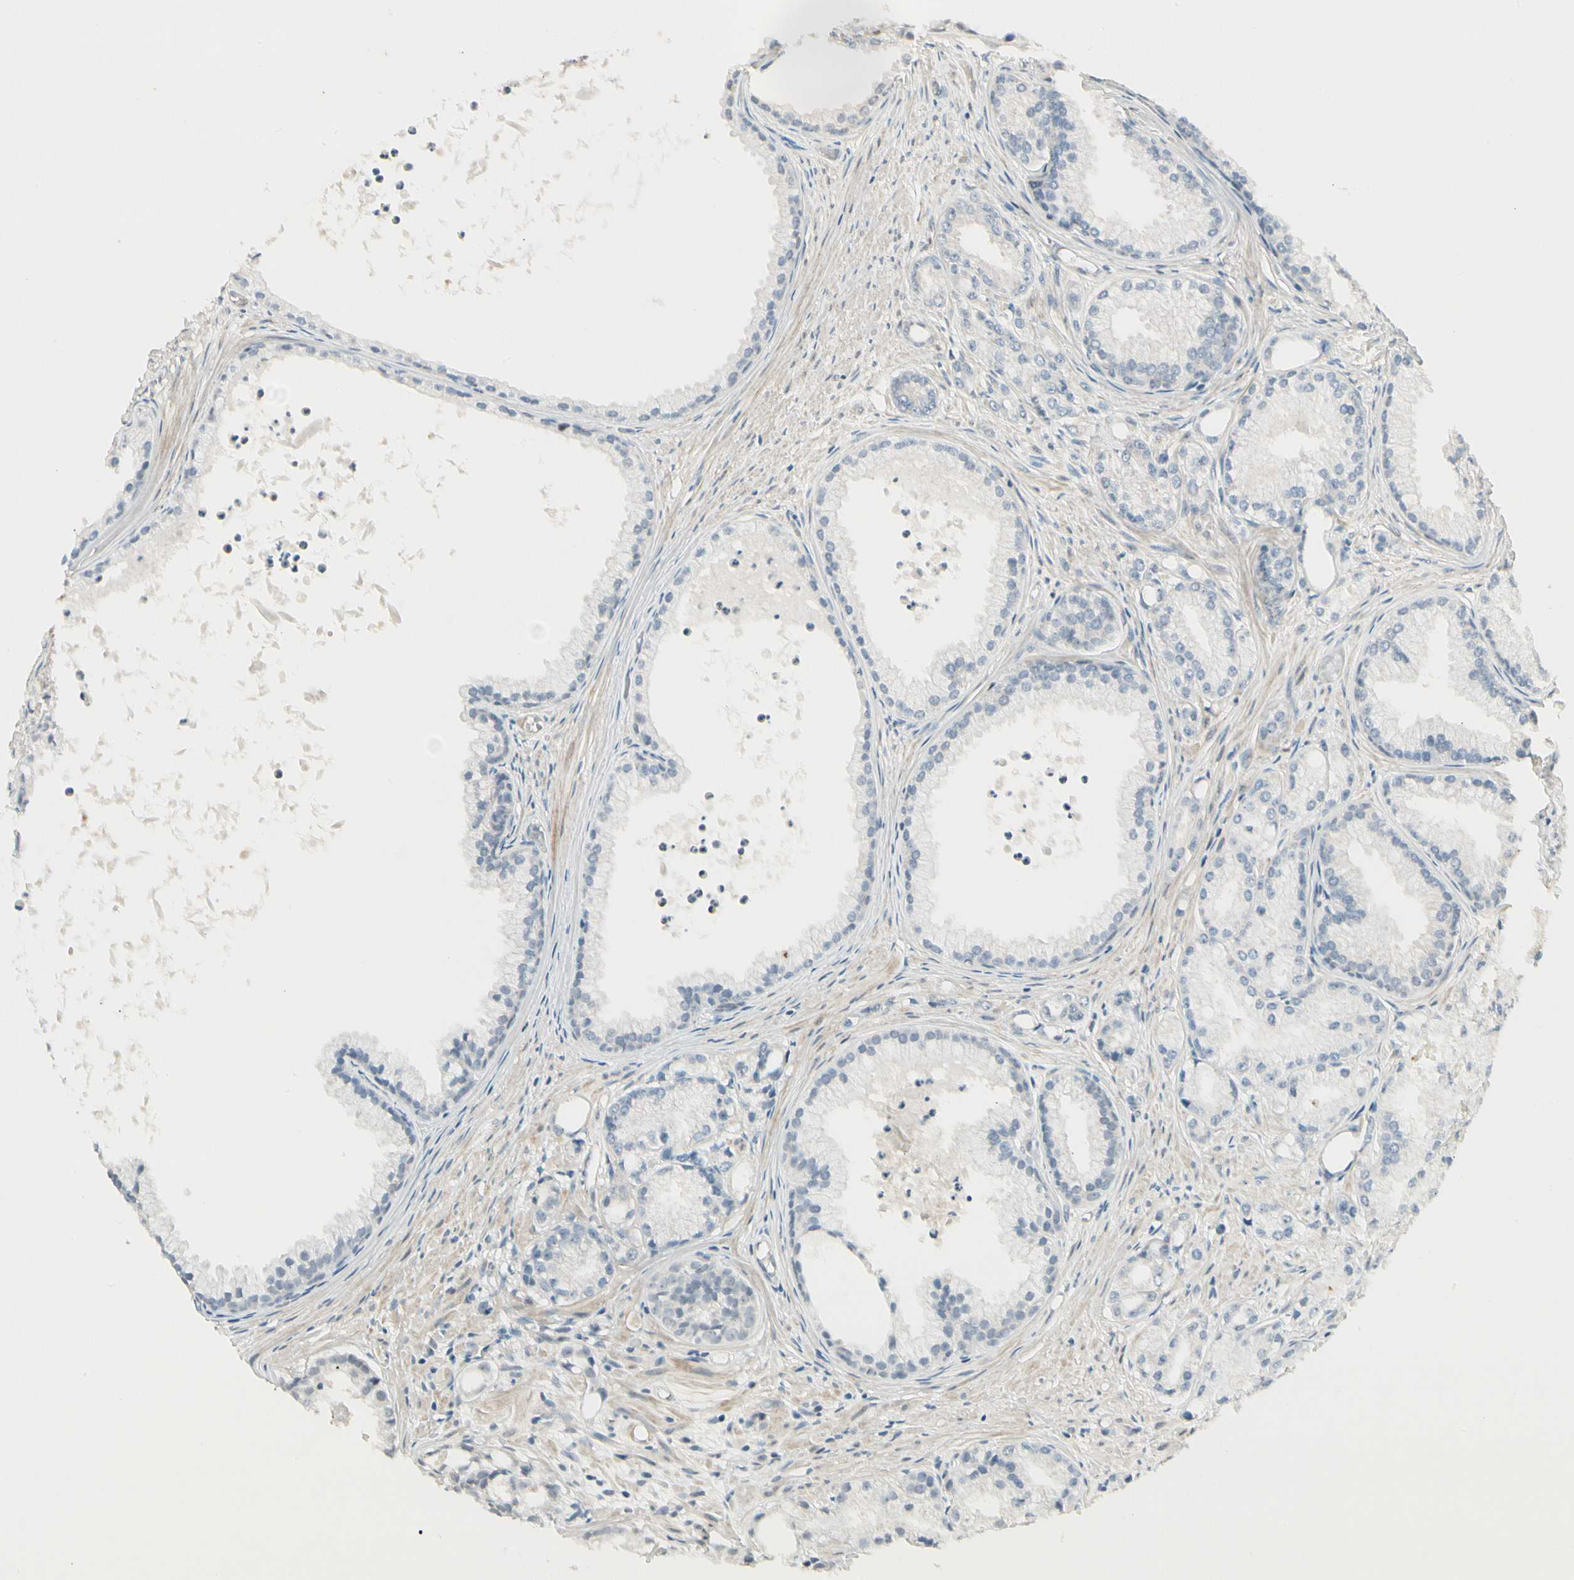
{"staining": {"intensity": "negative", "quantity": "none", "location": "none"}, "tissue": "prostate cancer", "cell_type": "Tumor cells", "image_type": "cancer", "snomed": [{"axis": "morphology", "description": "Adenocarcinoma, Low grade"}, {"axis": "topography", "description": "Prostate"}], "caption": "Immunohistochemistry of low-grade adenocarcinoma (prostate) exhibits no positivity in tumor cells.", "gene": "PCDHB15", "patient": {"sex": "male", "age": 72}}